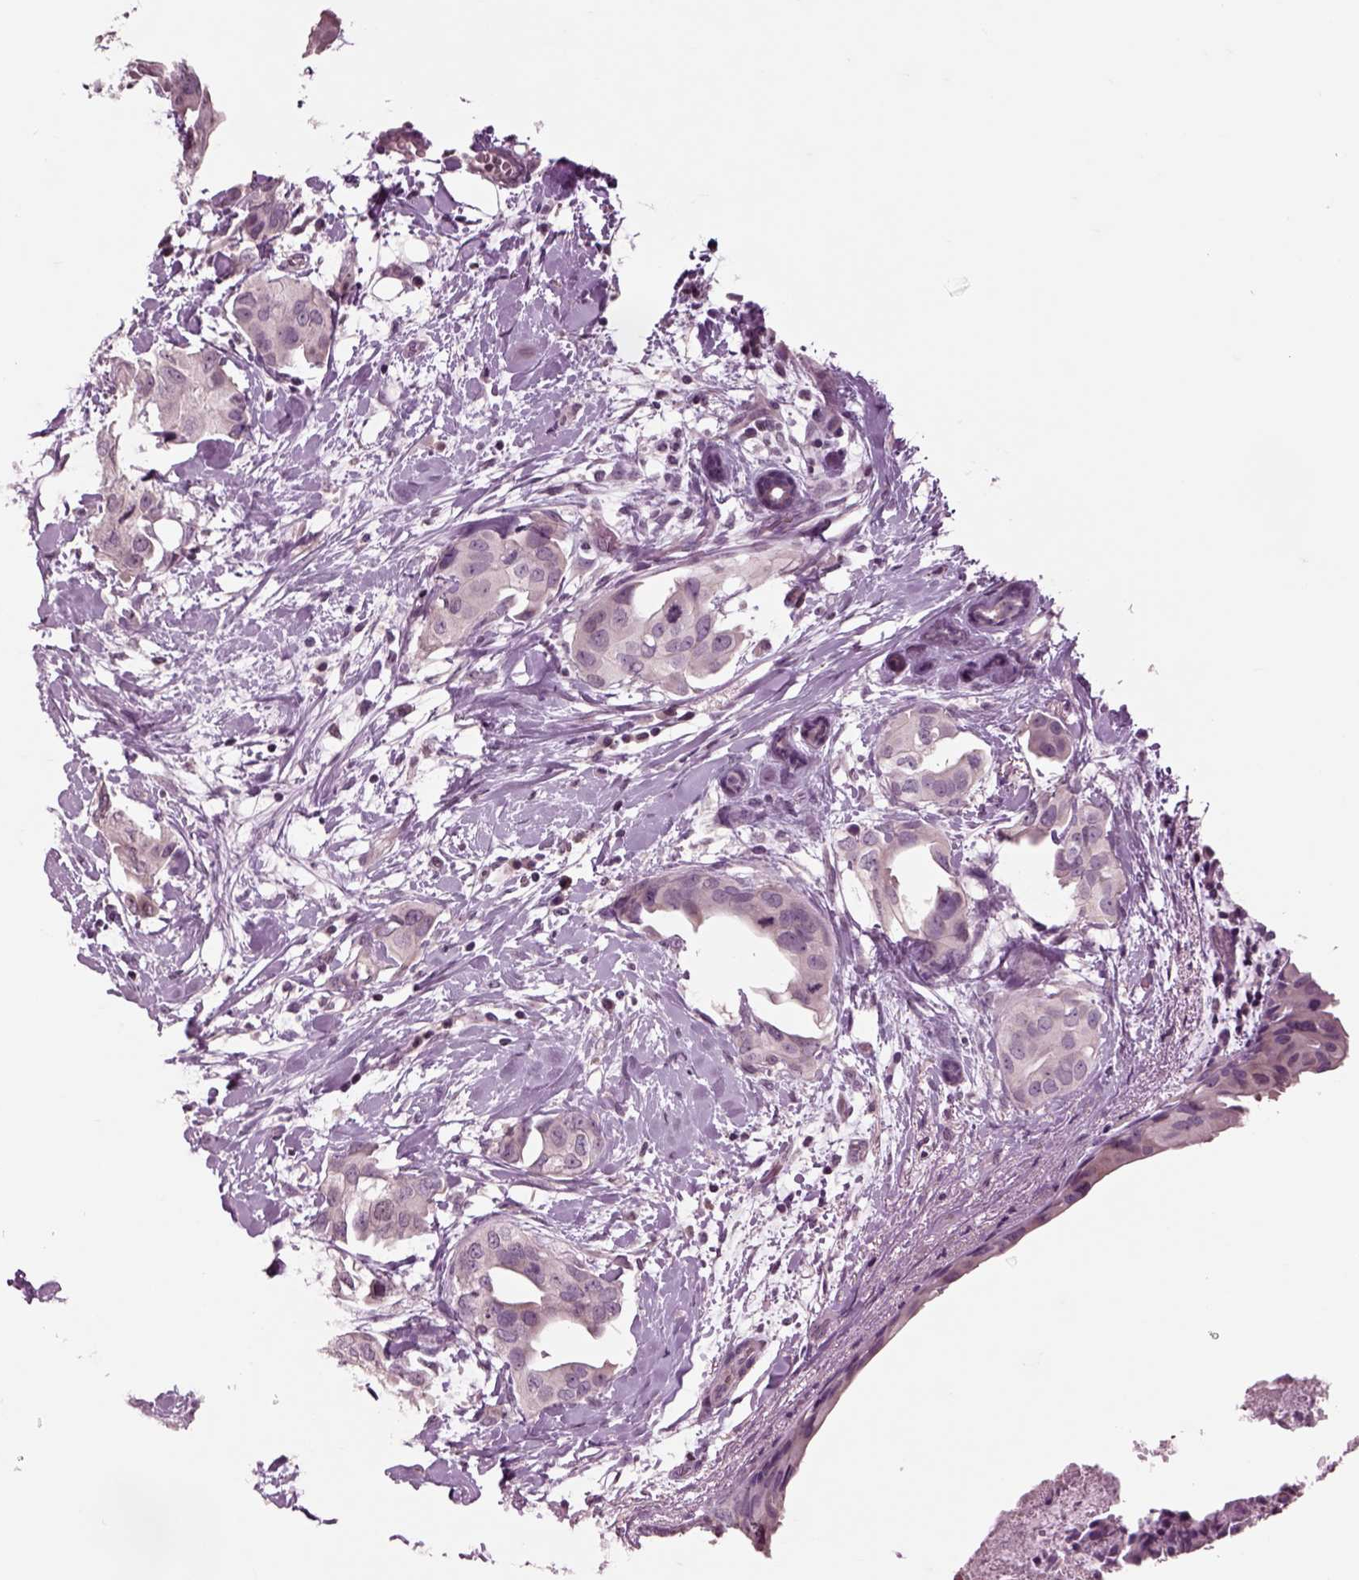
{"staining": {"intensity": "negative", "quantity": "none", "location": "none"}, "tissue": "breast cancer", "cell_type": "Tumor cells", "image_type": "cancer", "snomed": [{"axis": "morphology", "description": "Normal tissue, NOS"}, {"axis": "morphology", "description": "Duct carcinoma"}, {"axis": "topography", "description": "Breast"}], "caption": "Immunohistochemistry (IHC) histopathology image of breast infiltrating ductal carcinoma stained for a protein (brown), which demonstrates no staining in tumor cells.", "gene": "CHGB", "patient": {"sex": "female", "age": 40}}